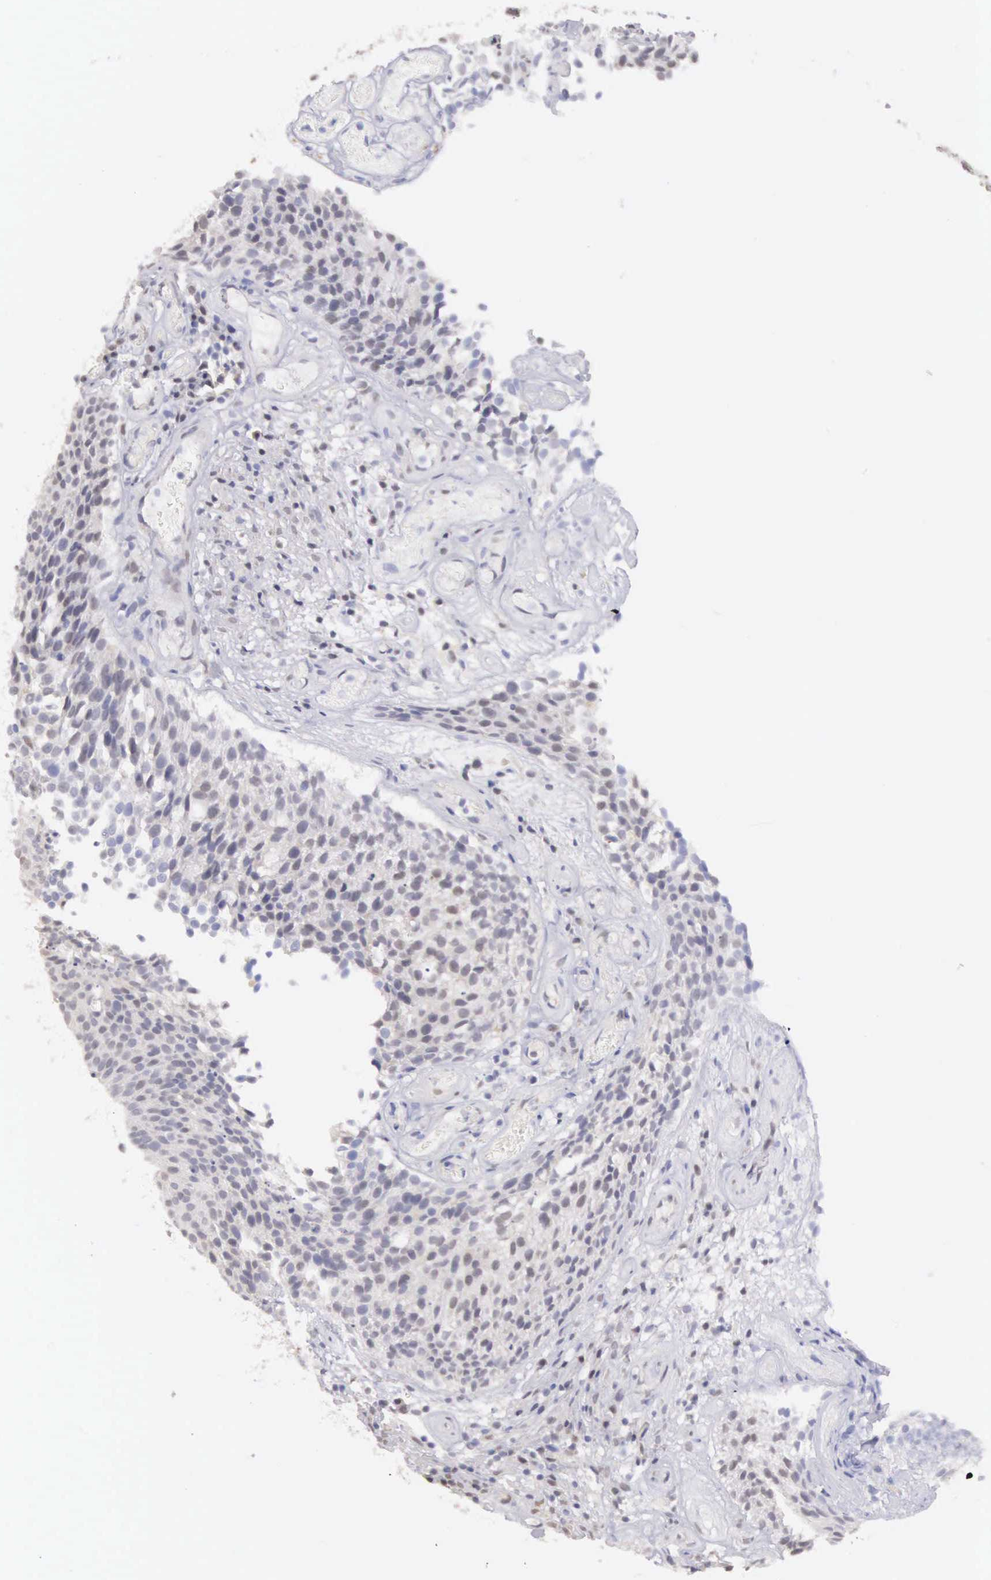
{"staining": {"intensity": "negative", "quantity": "none", "location": "none"}, "tissue": "urothelial cancer", "cell_type": "Tumor cells", "image_type": "cancer", "snomed": [{"axis": "morphology", "description": "Urothelial carcinoma, Low grade"}, {"axis": "topography", "description": "Urinary bladder"}], "caption": "DAB immunohistochemical staining of human low-grade urothelial carcinoma exhibits no significant staining in tumor cells. (DAB (3,3'-diaminobenzidine) IHC with hematoxylin counter stain).", "gene": "UBA1", "patient": {"sex": "male", "age": 85}}